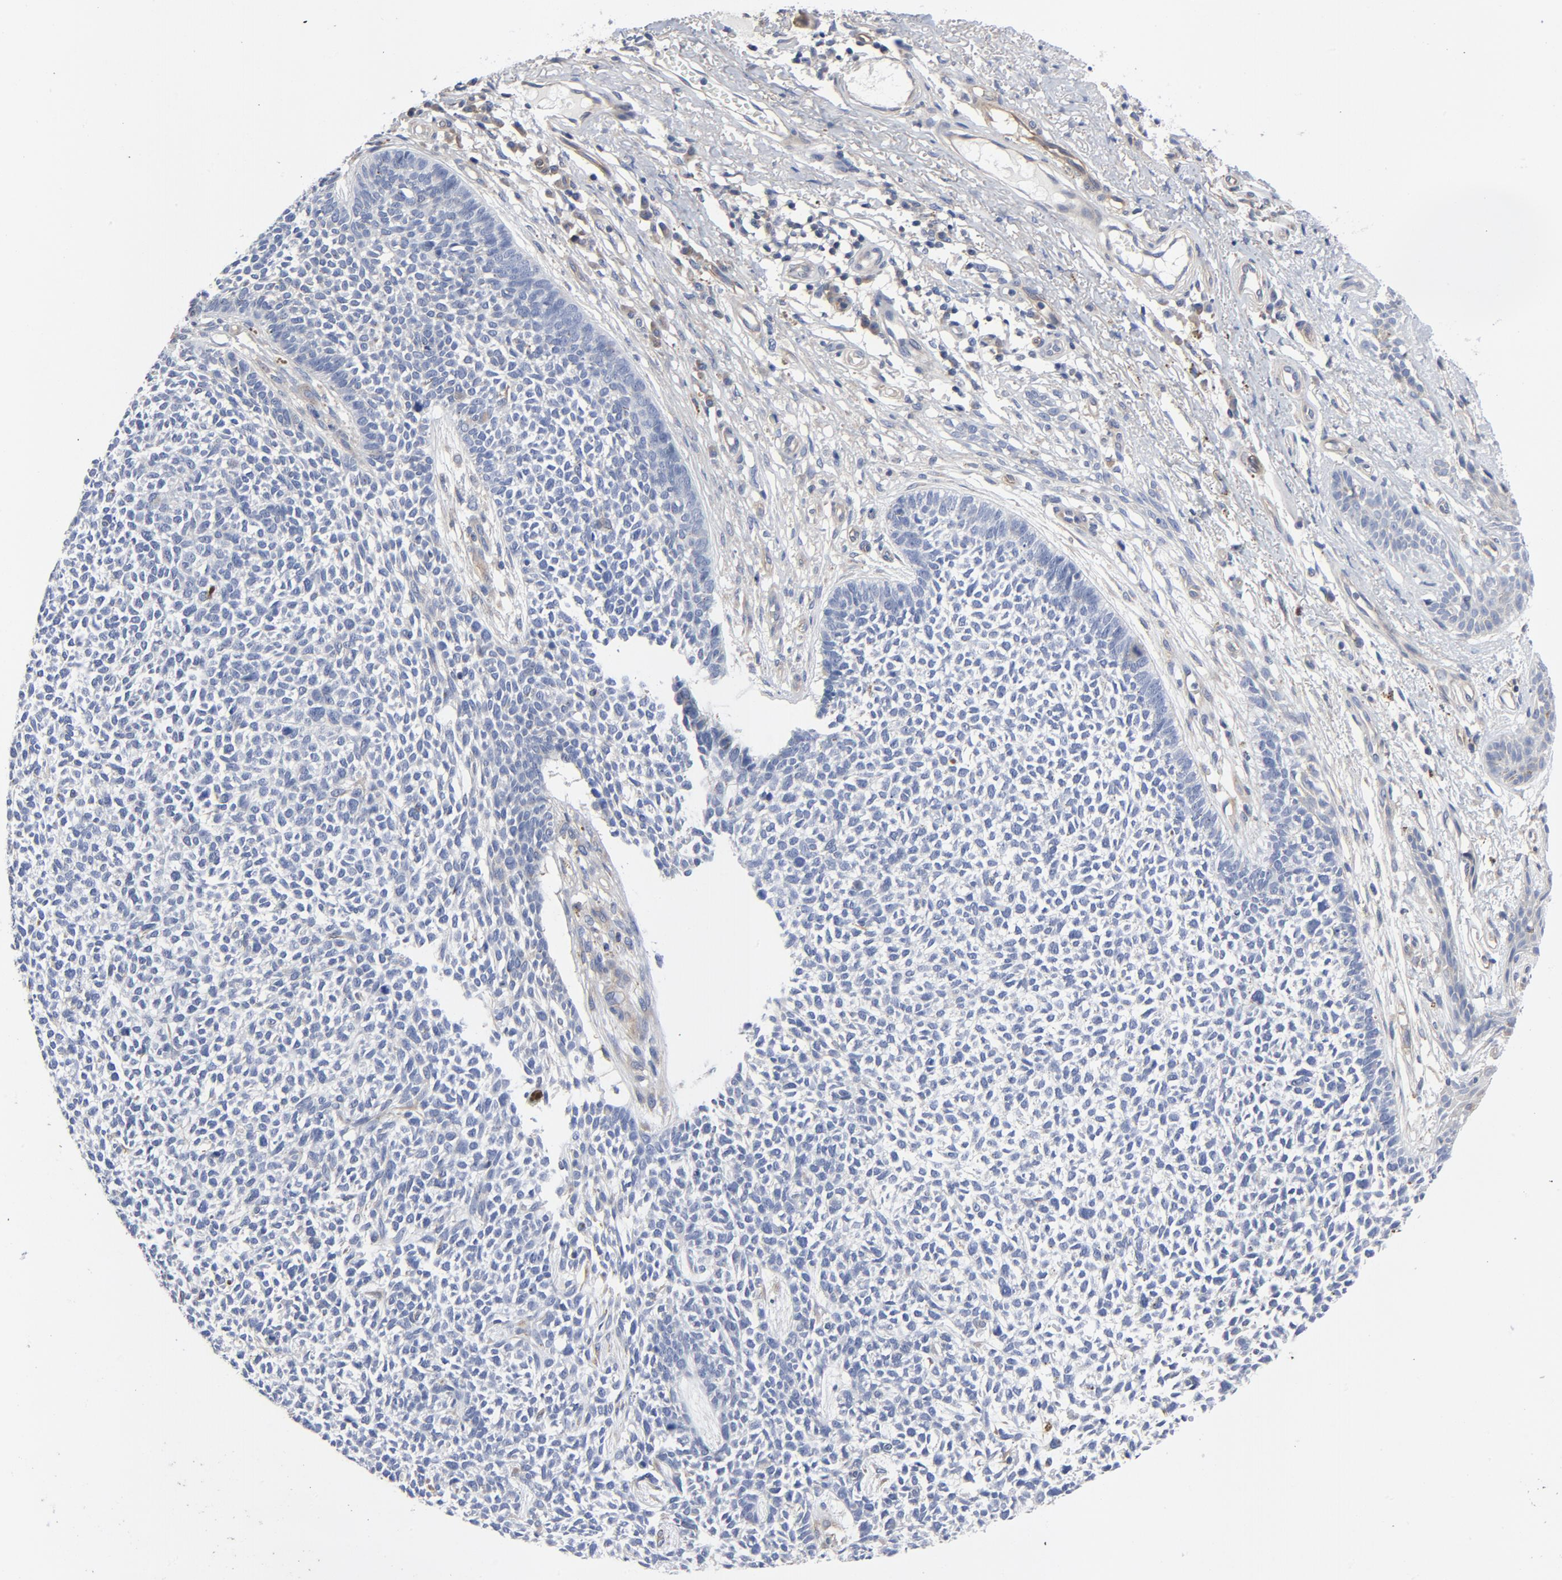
{"staining": {"intensity": "negative", "quantity": "none", "location": "none"}, "tissue": "skin cancer", "cell_type": "Tumor cells", "image_type": "cancer", "snomed": [{"axis": "morphology", "description": "Basal cell carcinoma"}, {"axis": "topography", "description": "Skin"}], "caption": "The image reveals no staining of tumor cells in skin cancer.", "gene": "DYNLT3", "patient": {"sex": "female", "age": 84}}